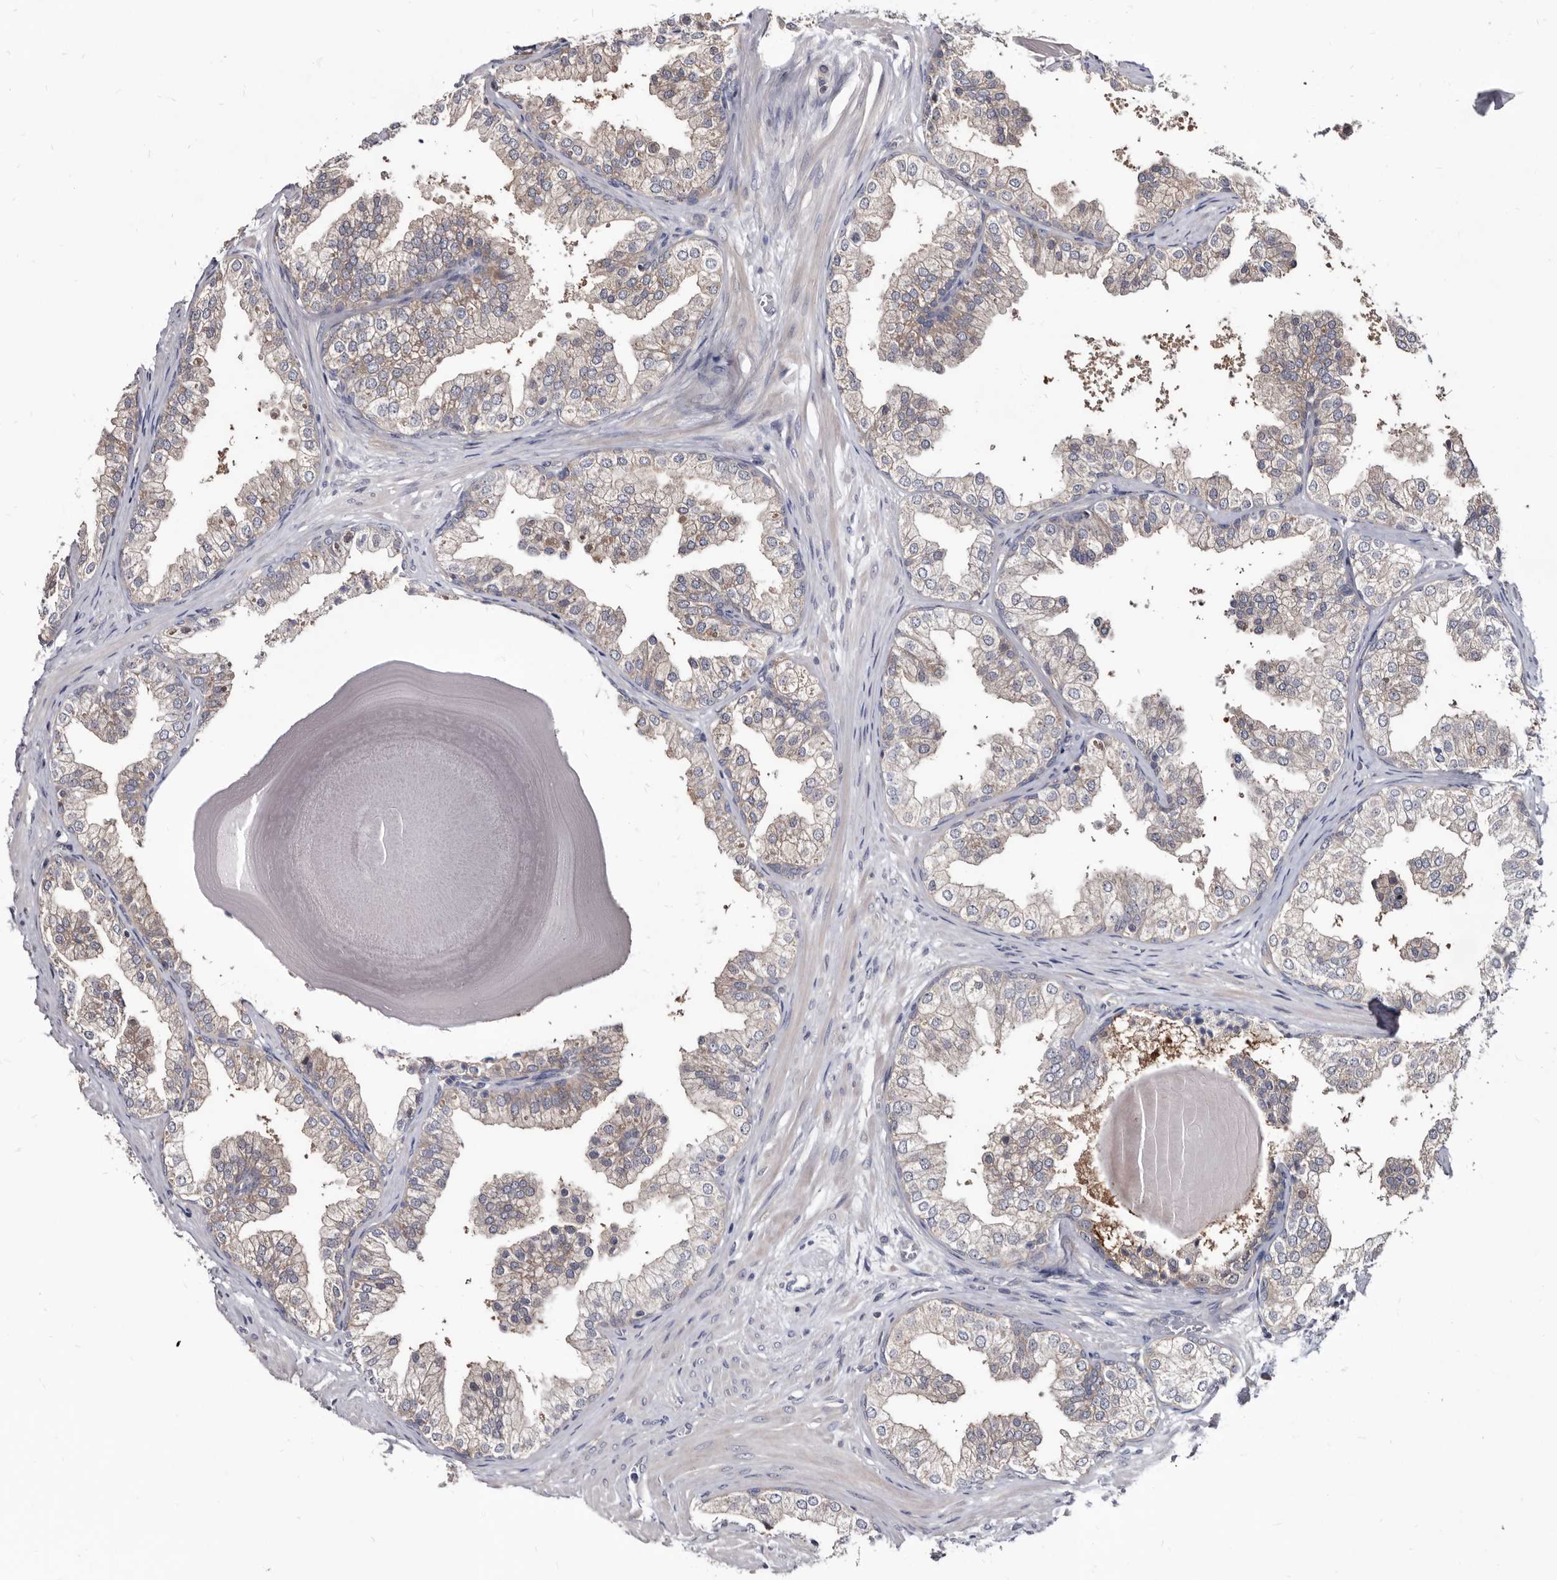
{"staining": {"intensity": "moderate", "quantity": "<25%", "location": "cytoplasmic/membranous"}, "tissue": "prostate", "cell_type": "Glandular cells", "image_type": "normal", "snomed": [{"axis": "morphology", "description": "Normal tissue, NOS"}, {"axis": "topography", "description": "Prostate"}], "caption": "Normal prostate was stained to show a protein in brown. There is low levels of moderate cytoplasmic/membranous positivity in approximately <25% of glandular cells.", "gene": "ABCF2", "patient": {"sex": "male", "age": 48}}